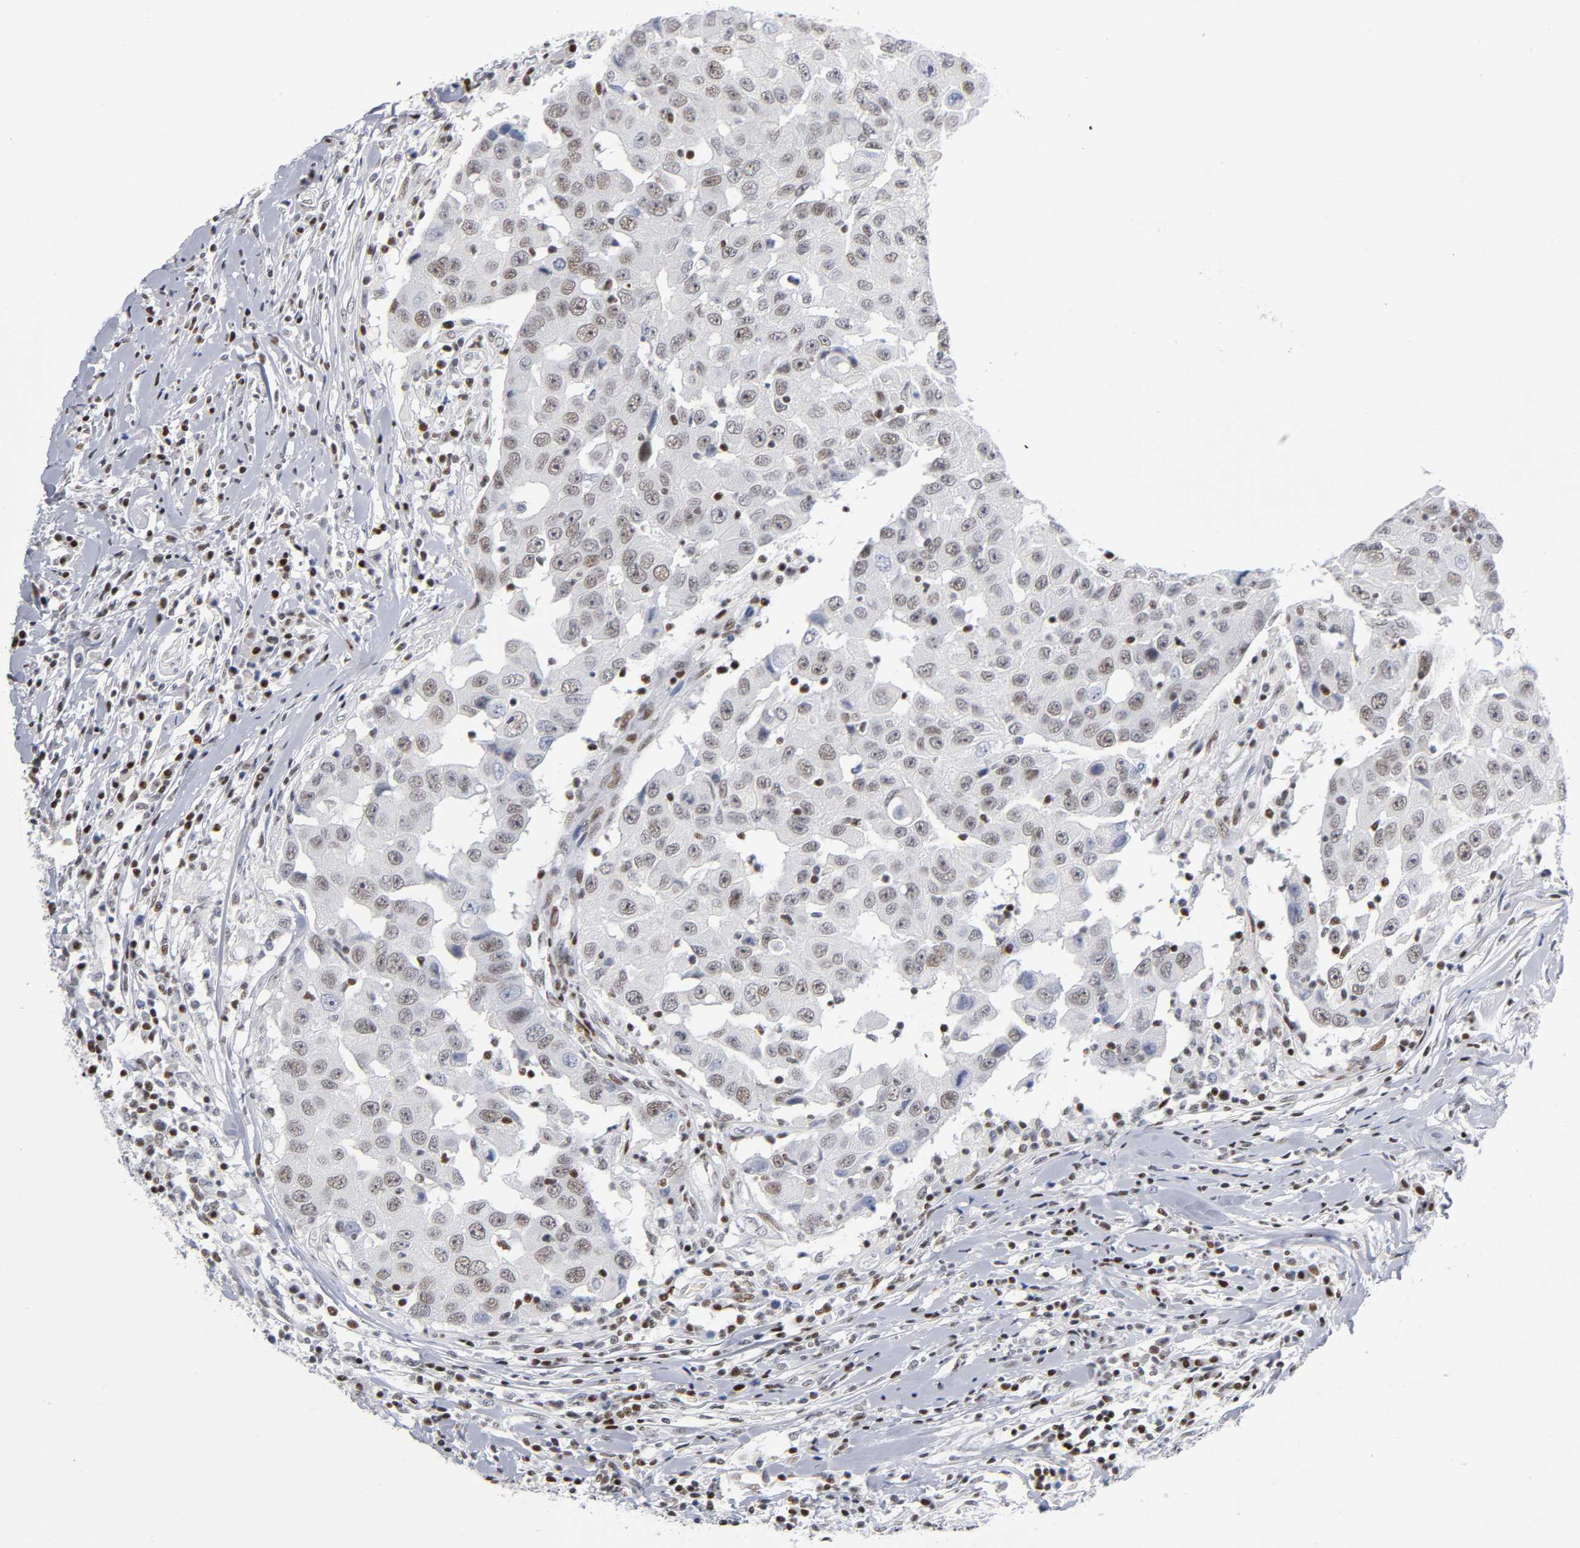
{"staining": {"intensity": "weak", "quantity": ">75%", "location": "nuclear"}, "tissue": "breast cancer", "cell_type": "Tumor cells", "image_type": "cancer", "snomed": [{"axis": "morphology", "description": "Duct carcinoma"}, {"axis": "topography", "description": "Breast"}], "caption": "The image reveals staining of breast cancer (invasive ductal carcinoma), revealing weak nuclear protein staining (brown color) within tumor cells.", "gene": "SP3", "patient": {"sex": "female", "age": 27}}